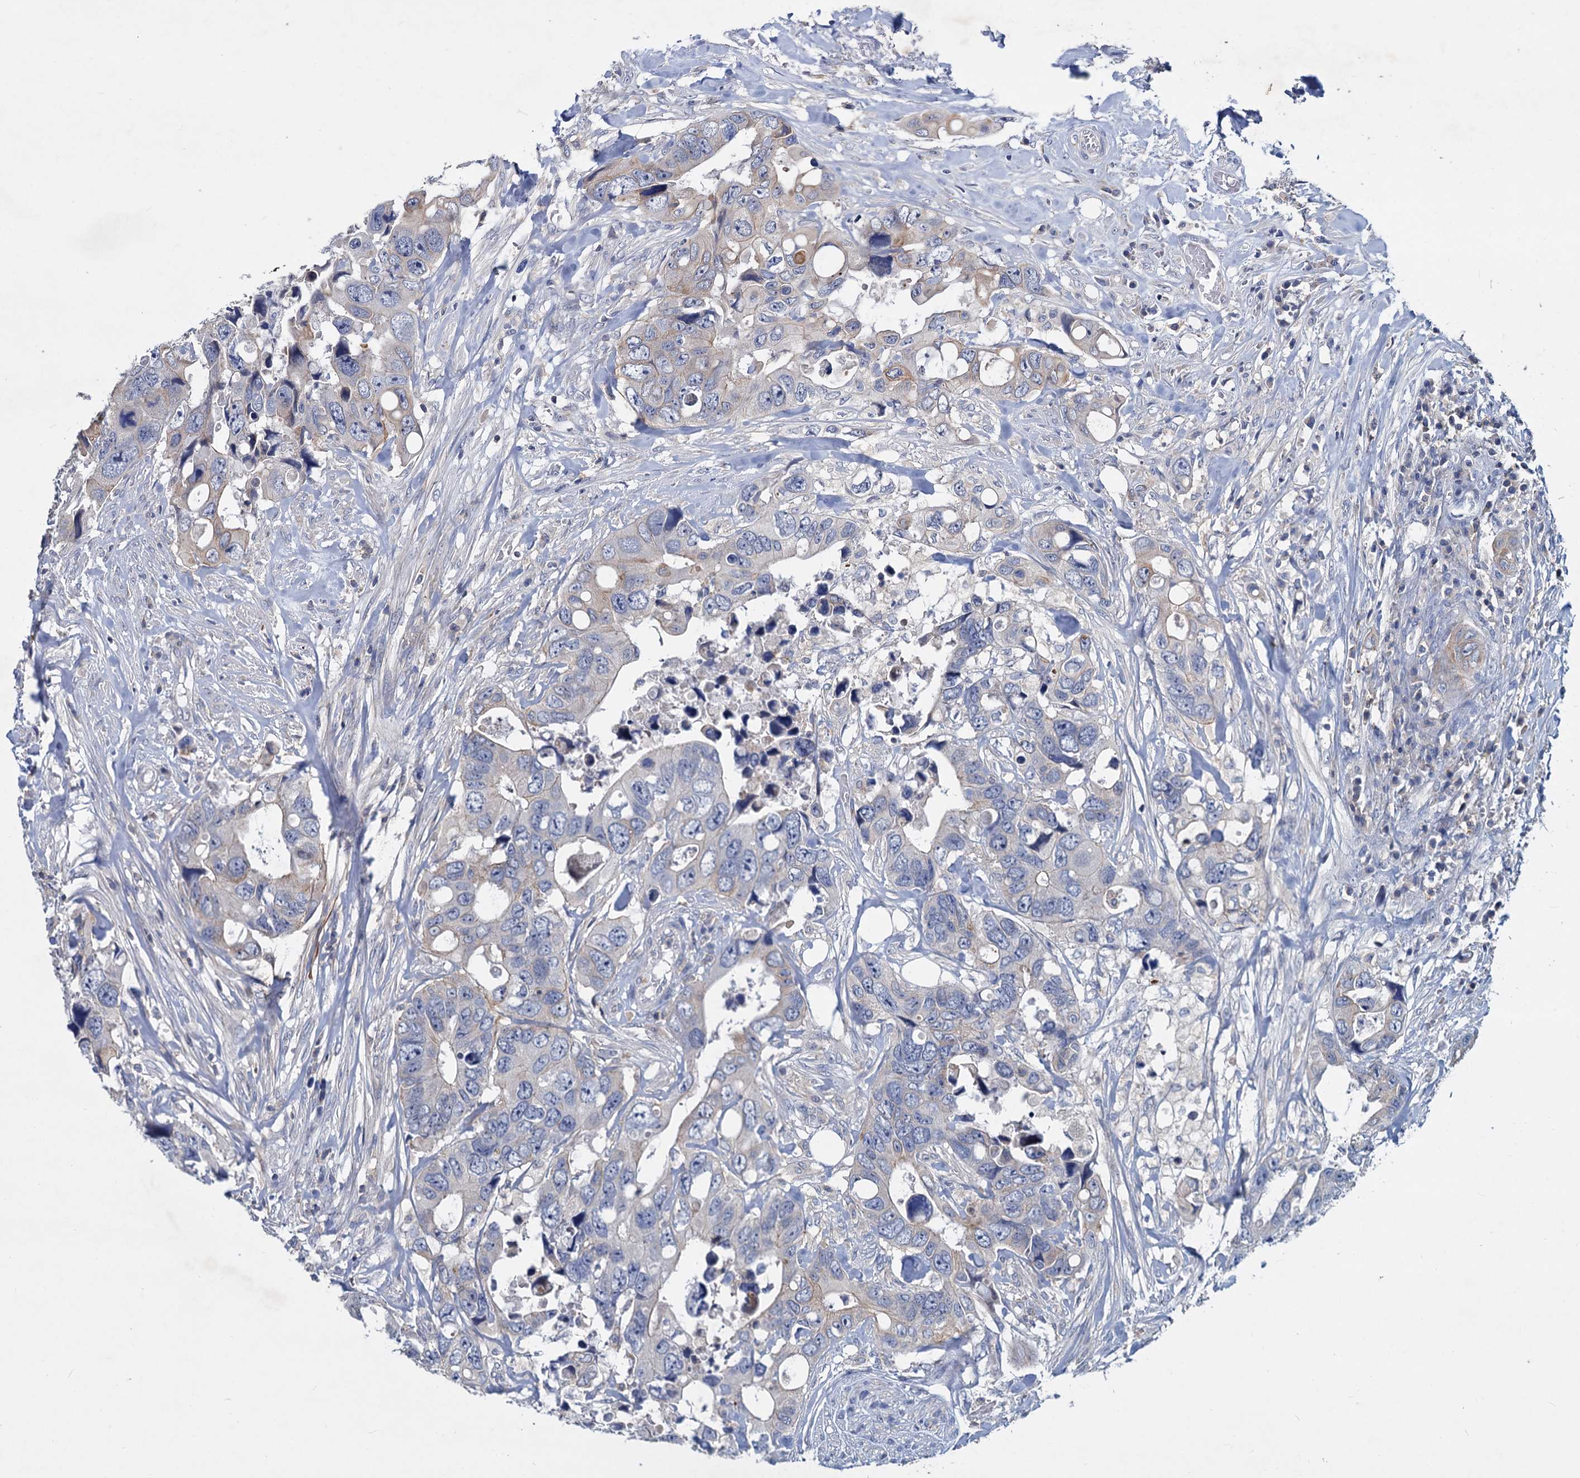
{"staining": {"intensity": "weak", "quantity": "<25%", "location": "cytoplasmic/membranous"}, "tissue": "colorectal cancer", "cell_type": "Tumor cells", "image_type": "cancer", "snomed": [{"axis": "morphology", "description": "Adenocarcinoma, NOS"}, {"axis": "topography", "description": "Rectum"}], "caption": "This is a image of immunohistochemistry (IHC) staining of colorectal cancer, which shows no positivity in tumor cells. Brightfield microscopy of IHC stained with DAB (brown) and hematoxylin (blue), captured at high magnification.", "gene": "LRCH4", "patient": {"sex": "male", "age": 57}}